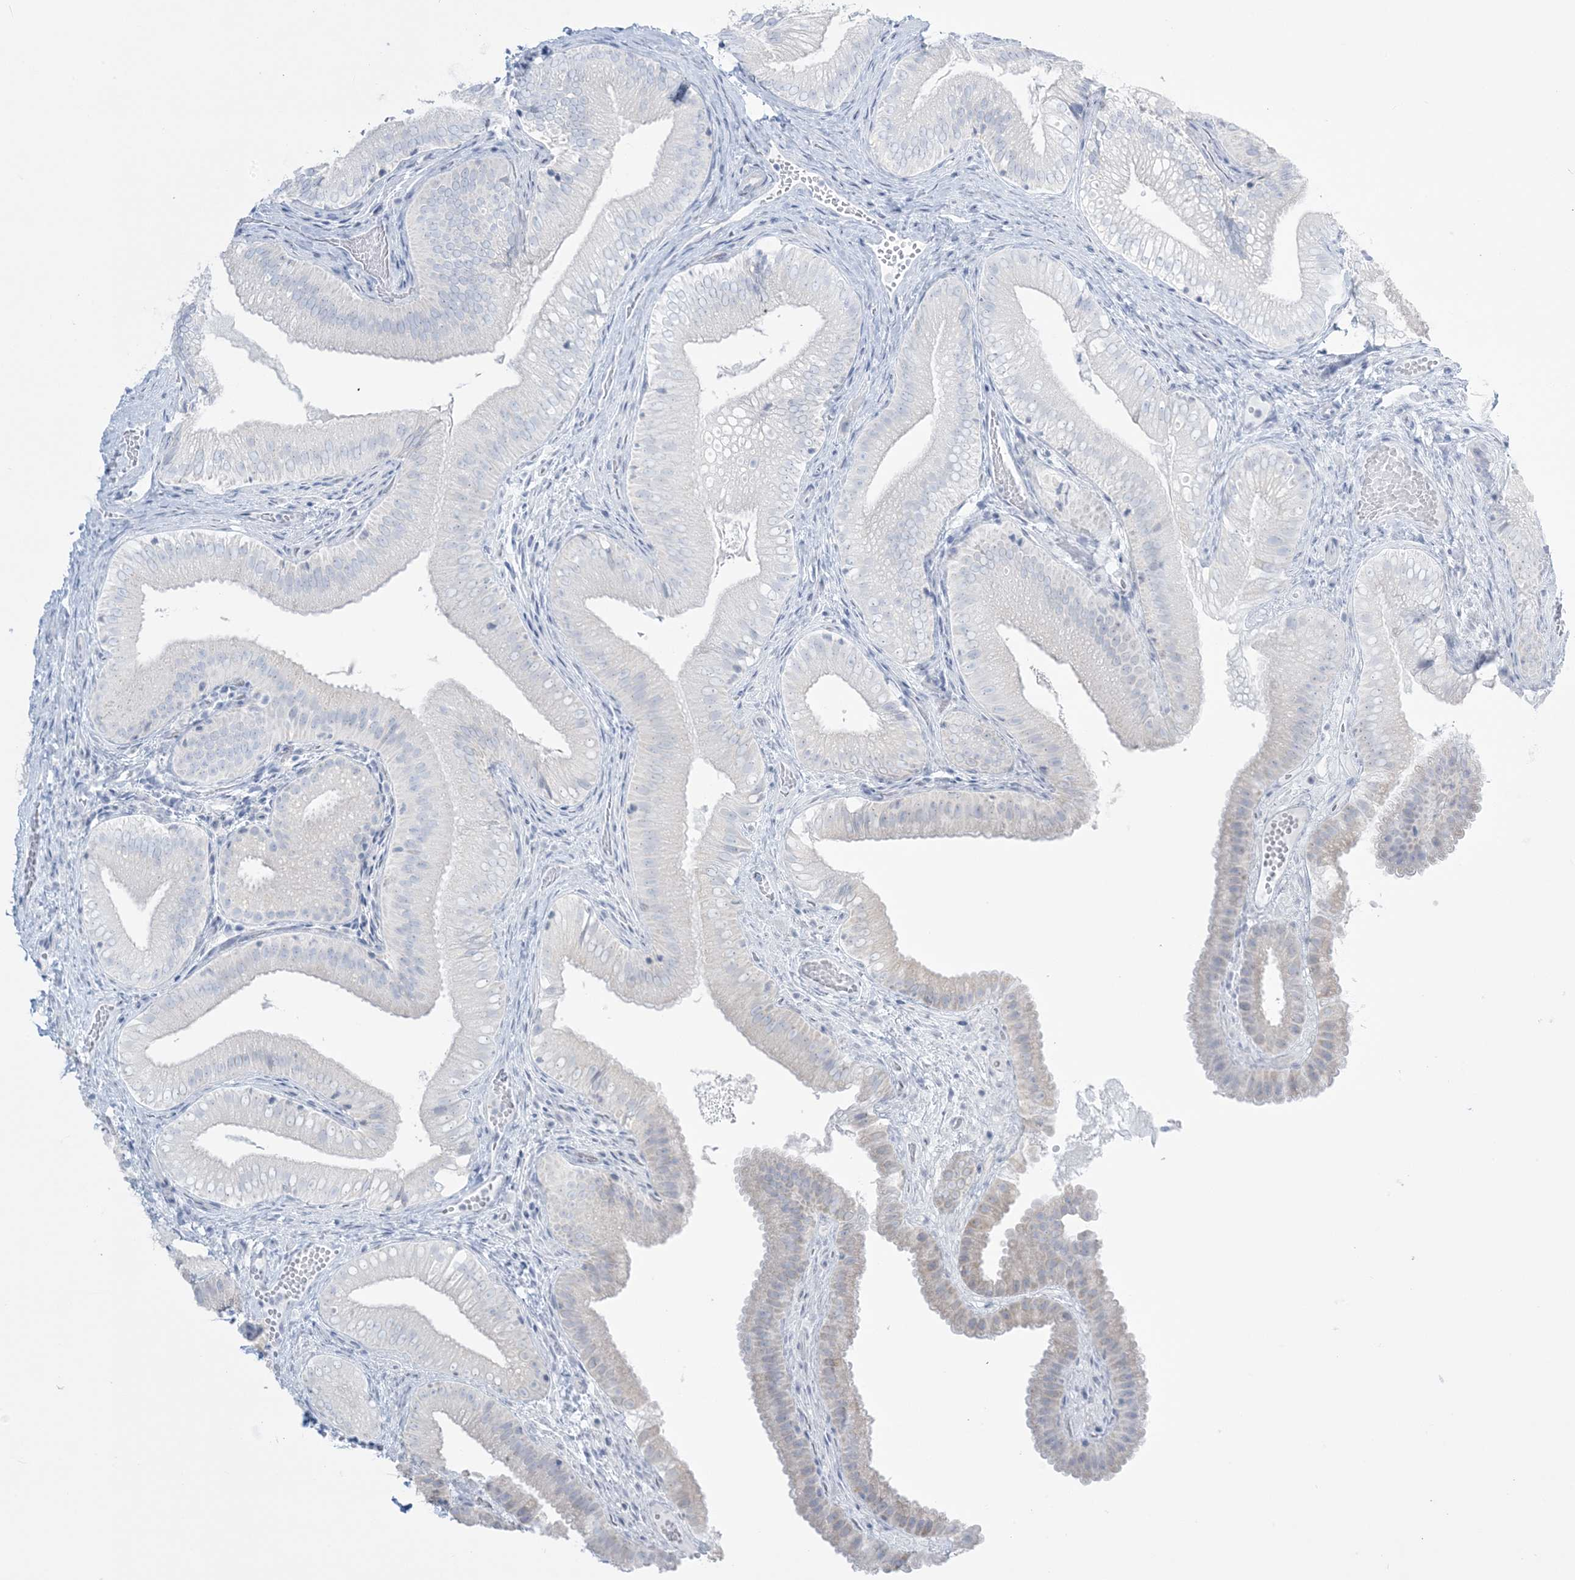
{"staining": {"intensity": "negative", "quantity": "none", "location": "none"}, "tissue": "gallbladder", "cell_type": "Glandular cells", "image_type": "normal", "snomed": [{"axis": "morphology", "description": "Normal tissue, NOS"}, {"axis": "topography", "description": "Gallbladder"}], "caption": "High power microscopy photomicrograph of an IHC histopathology image of normal gallbladder, revealing no significant staining in glandular cells. Nuclei are stained in blue.", "gene": "AGXT", "patient": {"sex": "female", "age": 30}}